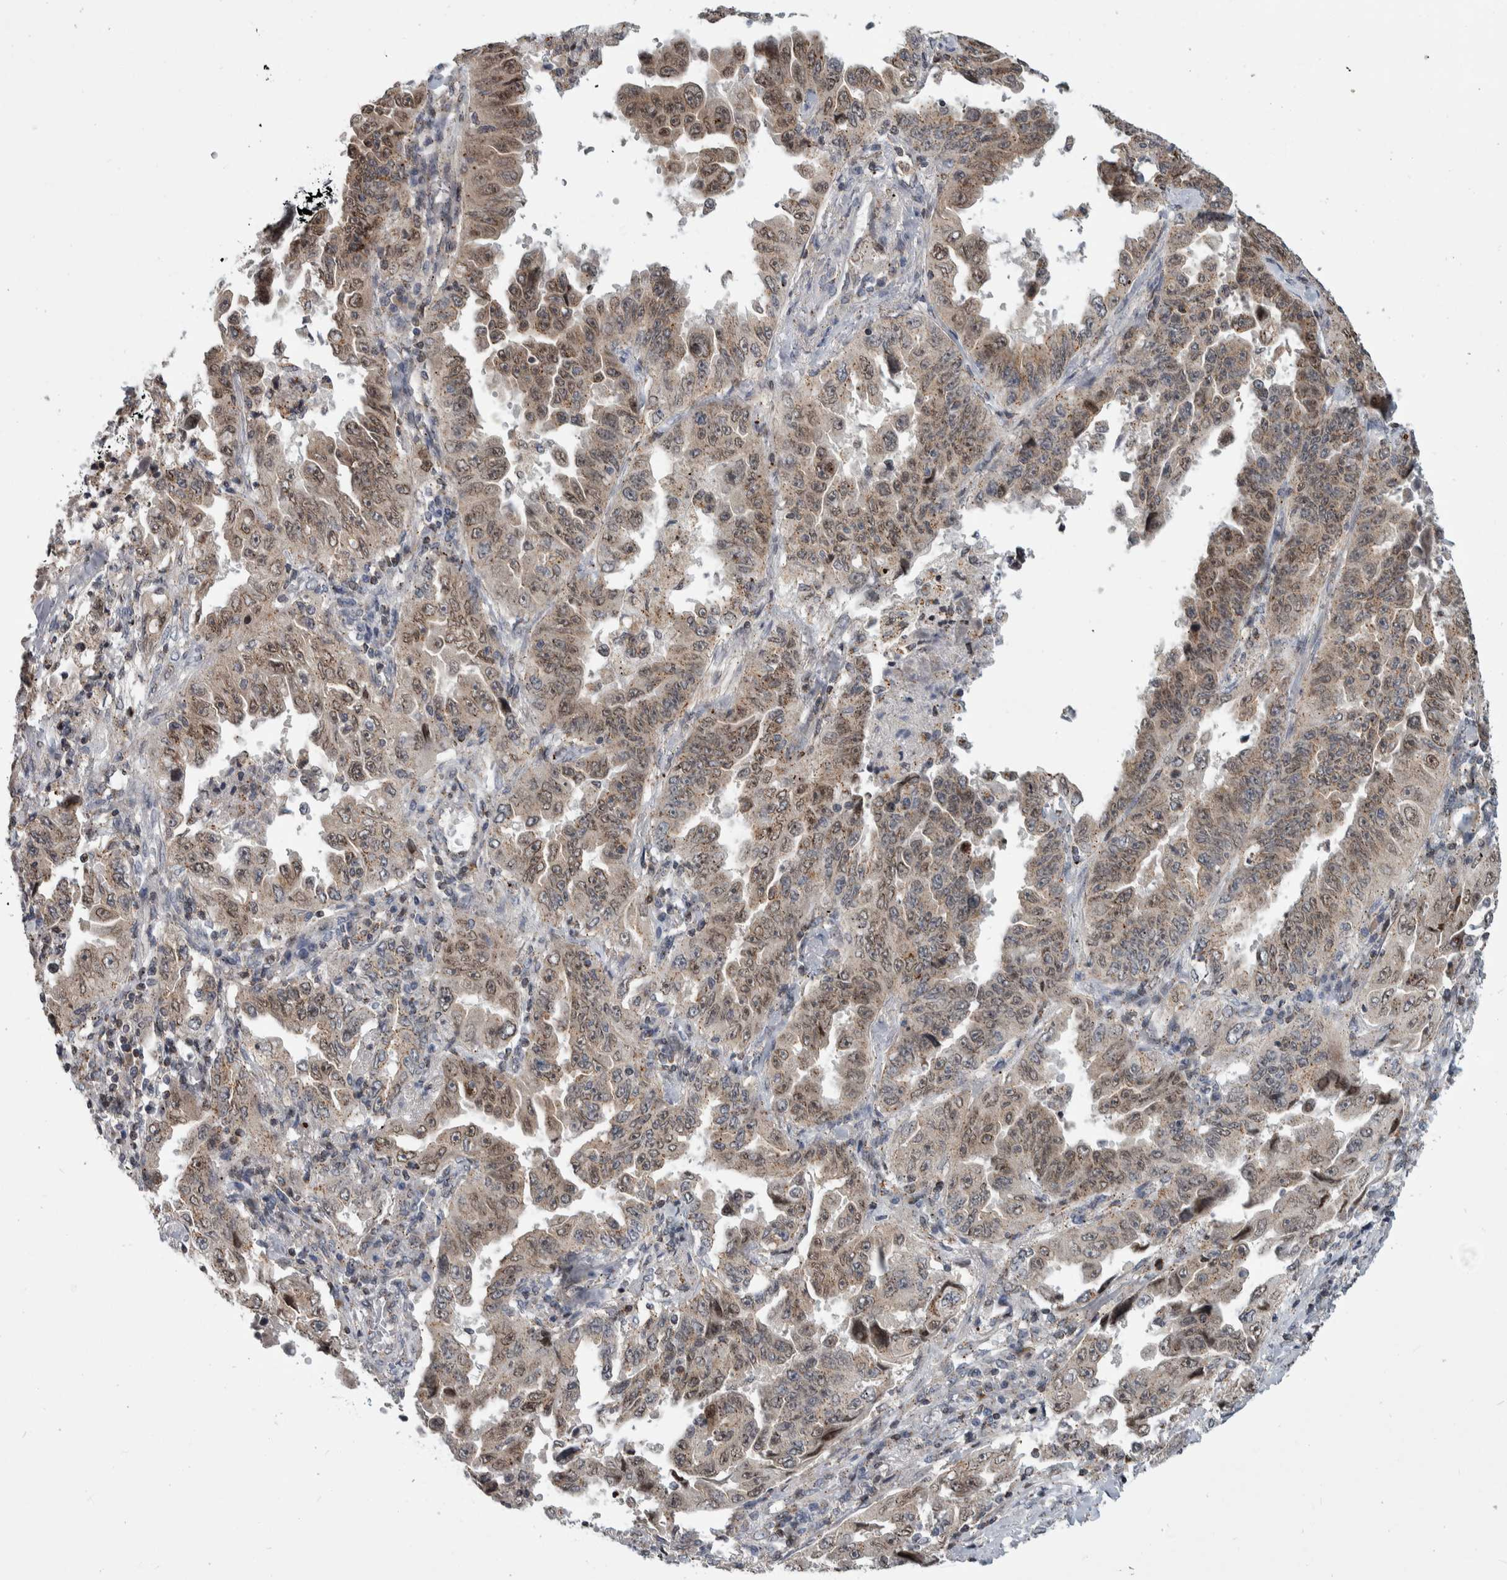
{"staining": {"intensity": "weak", "quantity": ">75%", "location": "cytoplasmic/membranous"}, "tissue": "lung cancer", "cell_type": "Tumor cells", "image_type": "cancer", "snomed": [{"axis": "morphology", "description": "Adenocarcinoma, NOS"}, {"axis": "topography", "description": "Lung"}], "caption": "Weak cytoplasmic/membranous protein staining is identified in about >75% of tumor cells in lung cancer. (DAB (3,3'-diaminobenzidine) IHC with brightfield microscopy, high magnification).", "gene": "MSL1", "patient": {"sex": "female", "age": 51}}